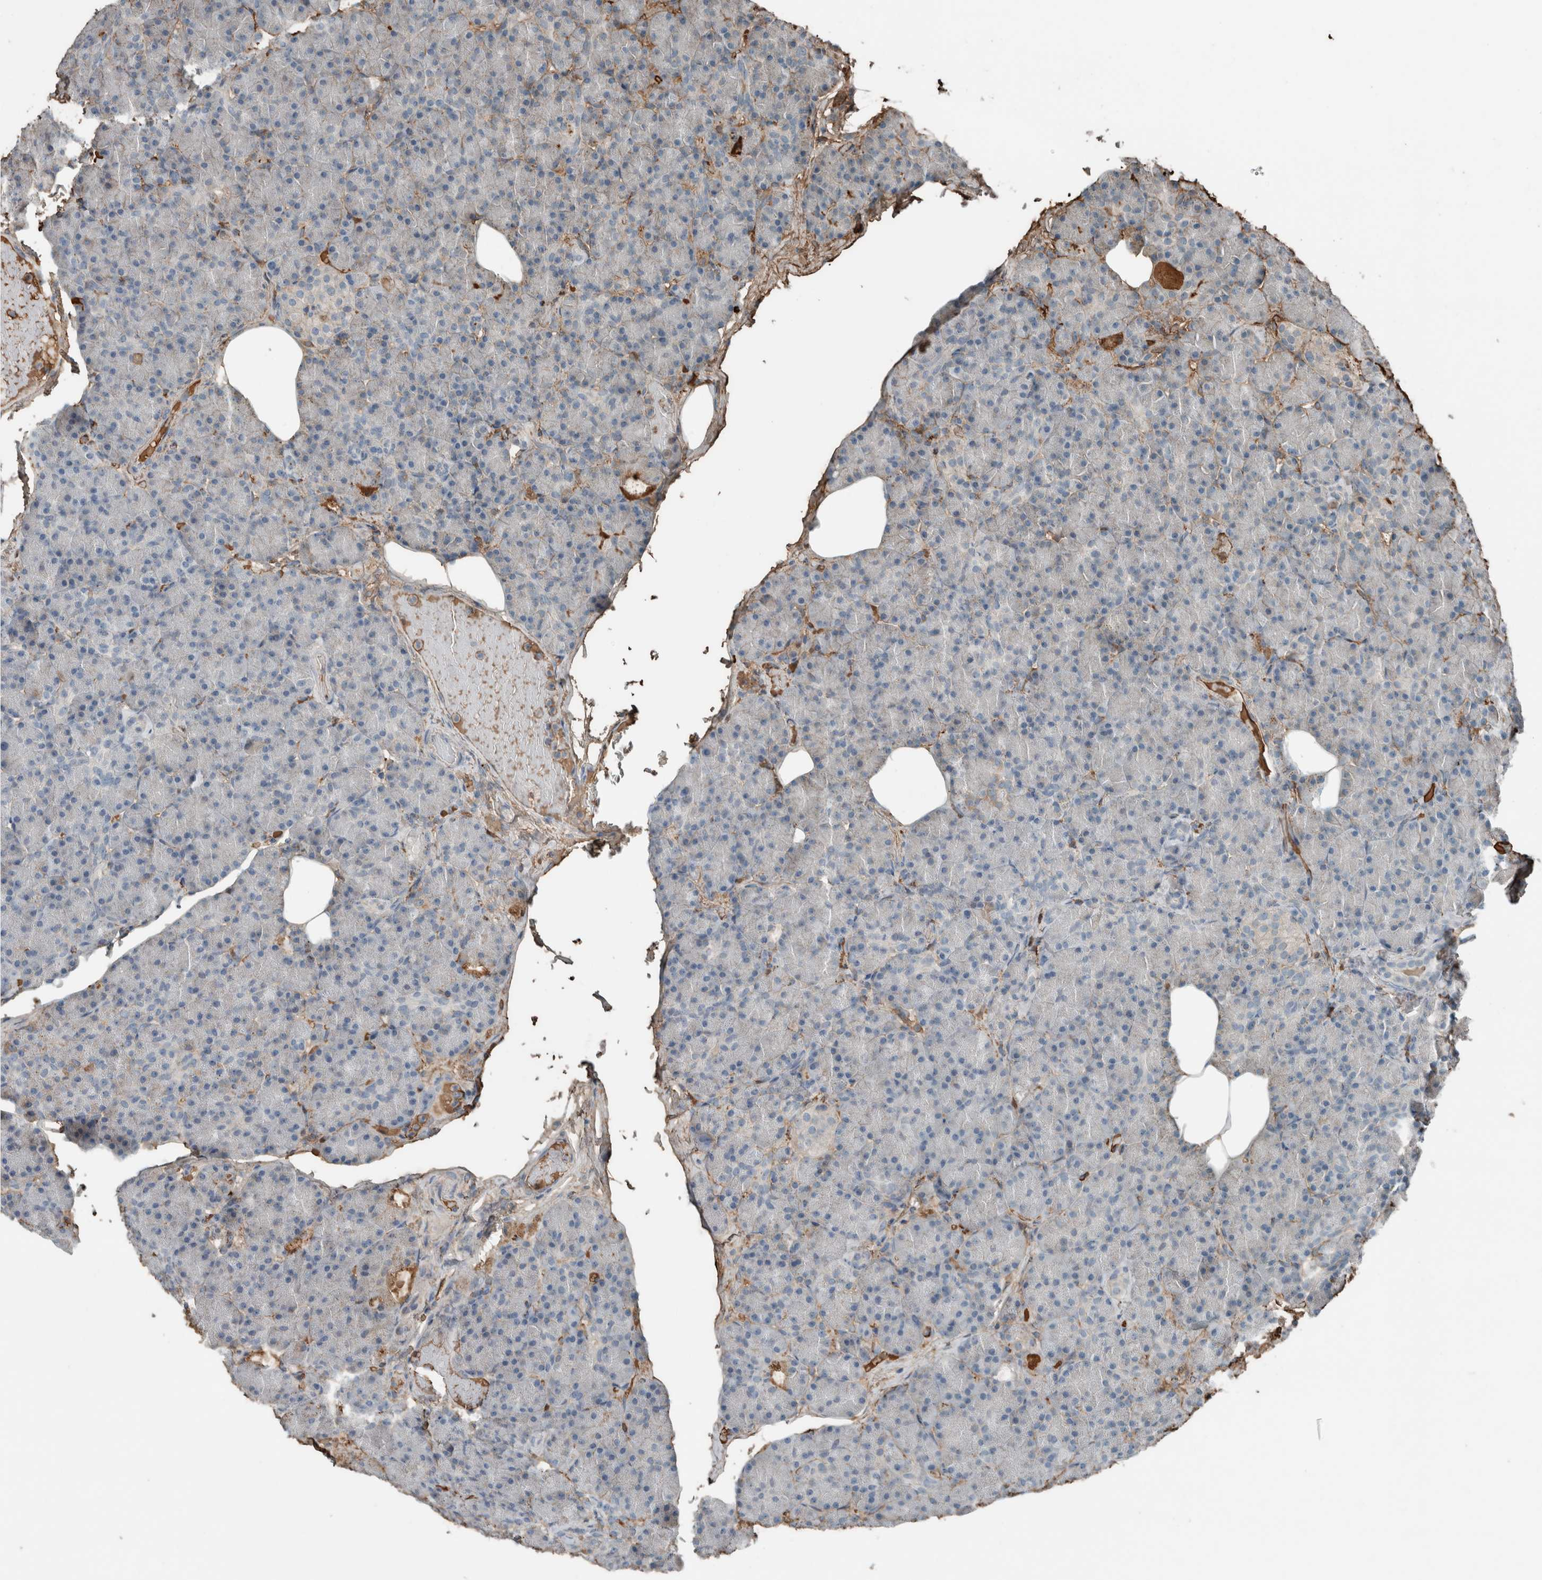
{"staining": {"intensity": "weak", "quantity": "<25%", "location": "cytoplasmic/membranous"}, "tissue": "pancreas", "cell_type": "Exocrine glandular cells", "image_type": "normal", "snomed": [{"axis": "morphology", "description": "Normal tissue, NOS"}, {"axis": "topography", "description": "Pancreas"}], "caption": "An immunohistochemistry photomicrograph of benign pancreas is shown. There is no staining in exocrine glandular cells of pancreas. (Immunohistochemistry (ihc), brightfield microscopy, high magnification).", "gene": "USP34", "patient": {"sex": "female", "age": 43}}